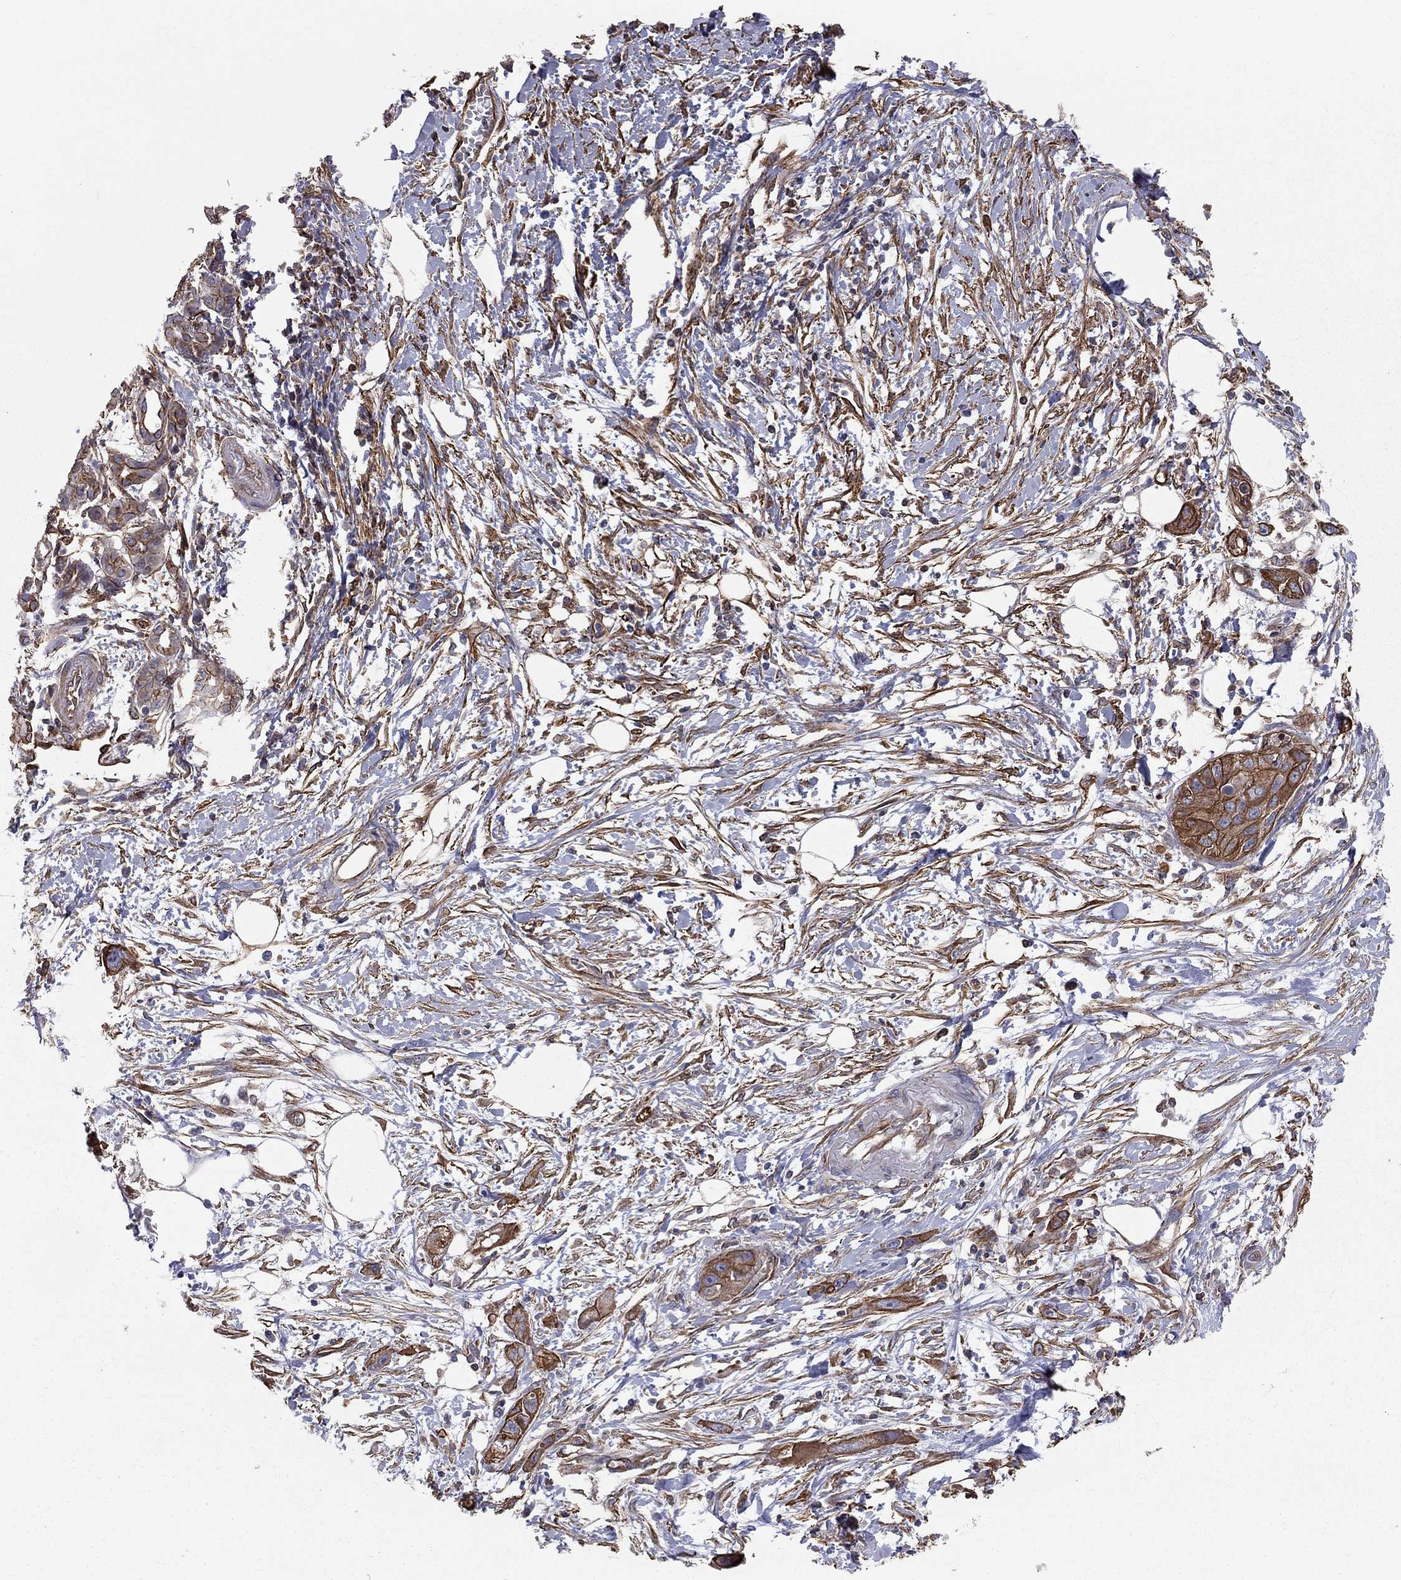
{"staining": {"intensity": "strong", "quantity": ">75%", "location": "cytoplasmic/membranous"}, "tissue": "pancreatic cancer", "cell_type": "Tumor cells", "image_type": "cancer", "snomed": [{"axis": "morphology", "description": "Adenocarcinoma, NOS"}, {"axis": "topography", "description": "Pancreas"}], "caption": "A brown stain highlights strong cytoplasmic/membranous positivity of a protein in human pancreatic adenocarcinoma tumor cells.", "gene": "BICDL2", "patient": {"sex": "male", "age": 72}}